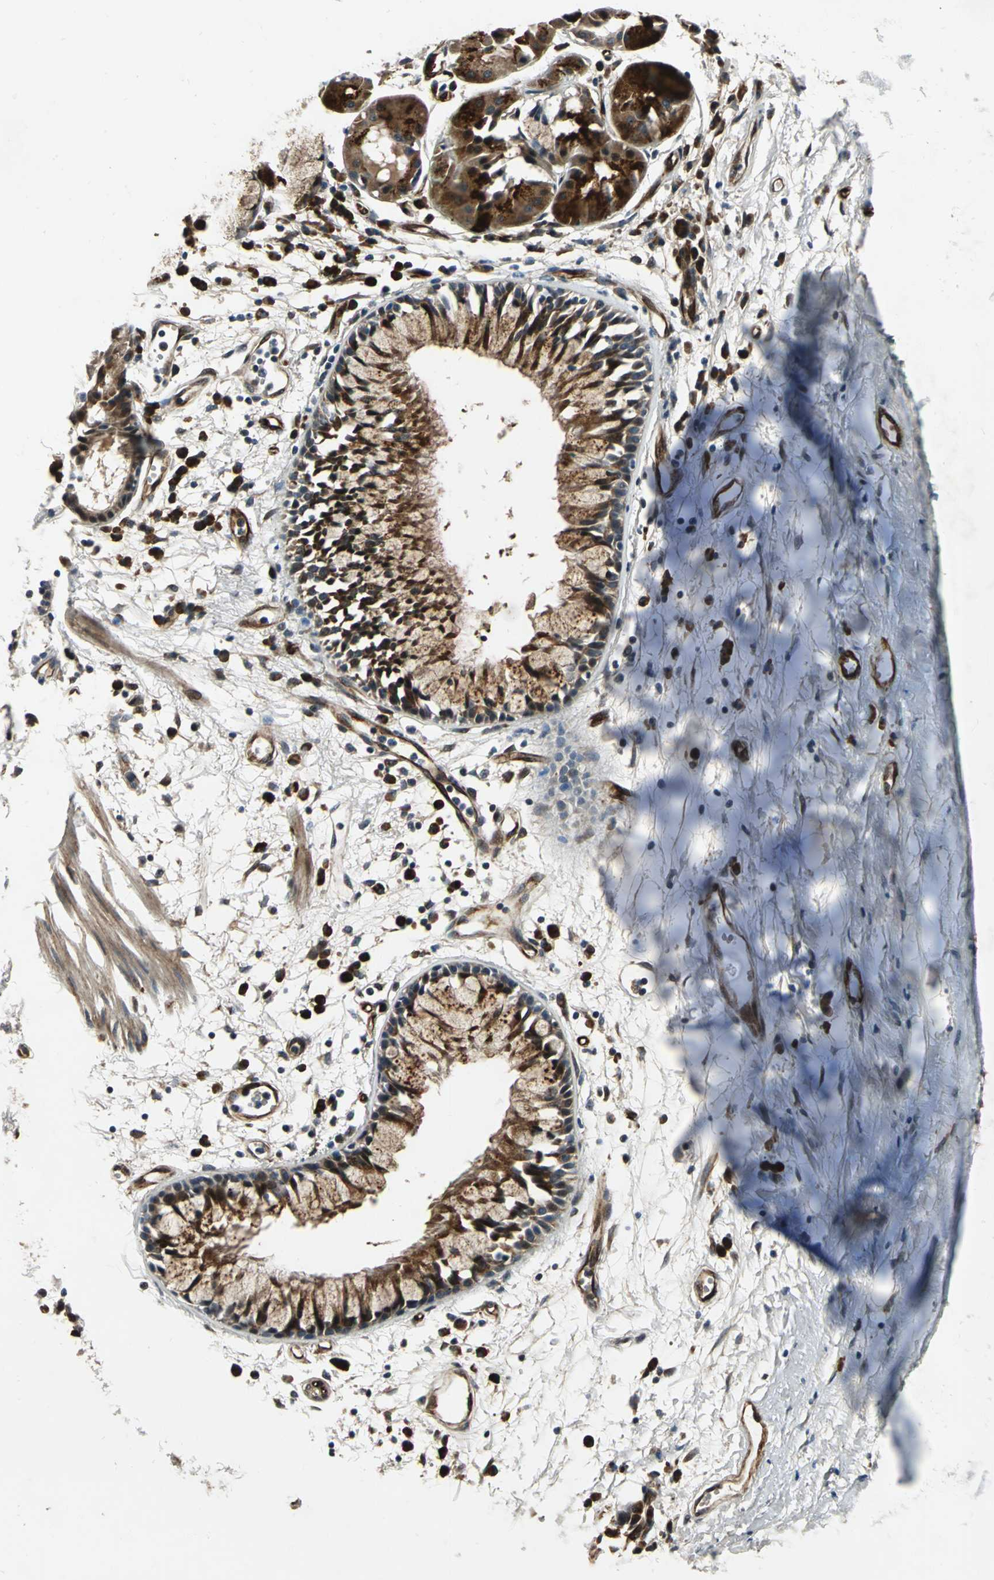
{"staining": {"intensity": "moderate", "quantity": ">75%", "location": "cytoplasmic/membranous"}, "tissue": "adipose tissue", "cell_type": "Adipocytes", "image_type": "normal", "snomed": [{"axis": "morphology", "description": "Normal tissue, NOS"}, {"axis": "morphology", "description": "Adenocarcinoma, NOS"}, {"axis": "topography", "description": "Cartilage tissue"}, {"axis": "topography", "description": "Bronchus"}, {"axis": "topography", "description": "Lung"}], "caption": "An image of human adipose tissue stained for a protein shows moderate cytoplasmic/membranous brown staining in adipocytes. The staining is performed using DAB brown chromogen to label protein expression. The nuclei are counter-stained blue using hematoxylin.", "gene": "EXD2", "patient": {"sex": "female", "age": 67}}